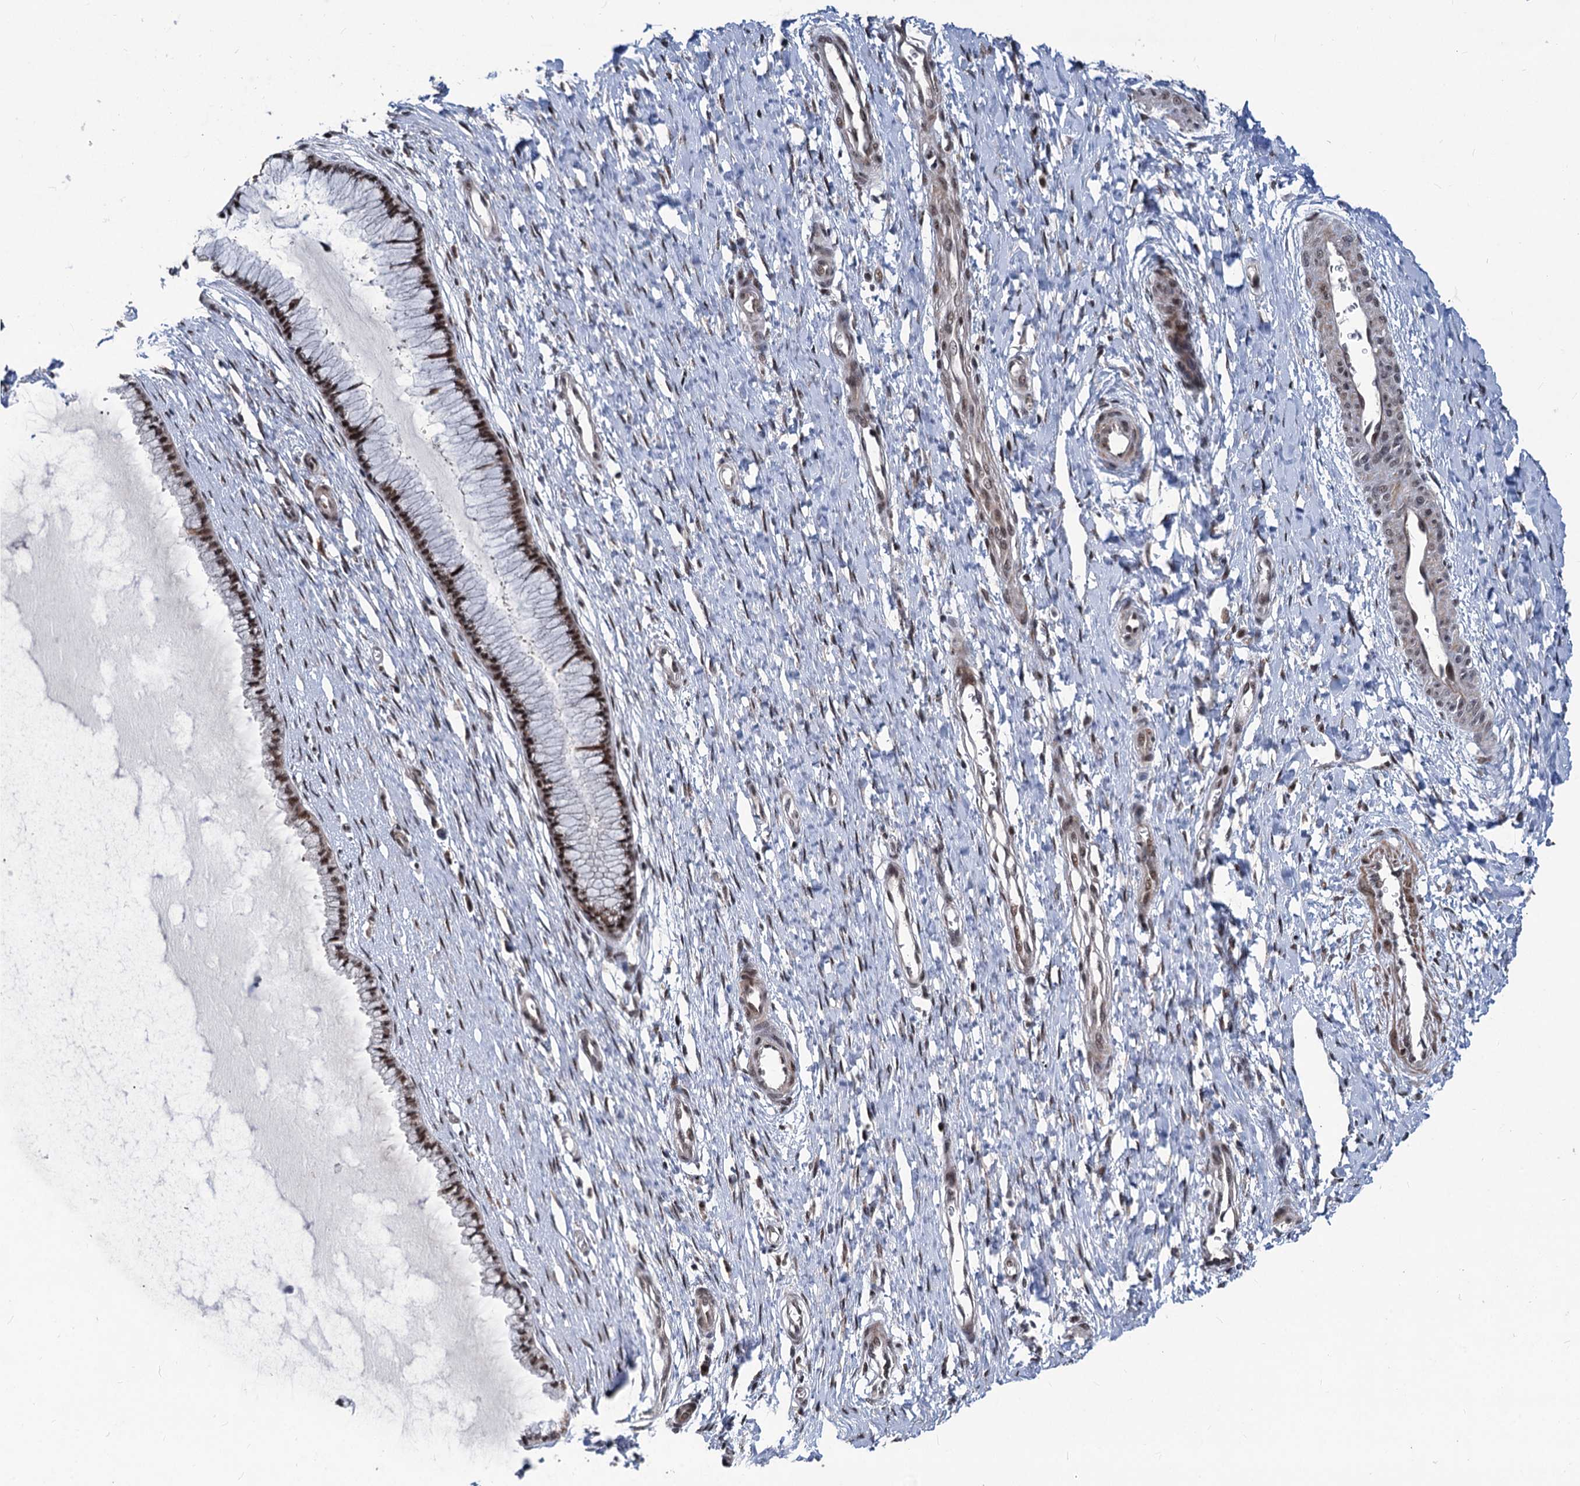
{"staining": {"intensity": "moderate", "quantity": ">75%", "location": "nuclear"}, "tissue": "cervix", "cell_type": "Glandular cells", "image_type": "normal", "snomed": [{"axis": "morphology", "description": "Normal tissue, NOS"}, {"axis": "topography", "description": "Cervix"}], "caption": "Glandular cells display medium levels of moderate nuclear positivity in about >75% of cells in benign cervix. (Stains: DAB (3,3'-diaminobenzidine) in brown, nuclei in blue, Microscopy: brightfield microscopy at high magnification).", "gene": "PHF8", "patient": {"sex": "female", "age": 55}}